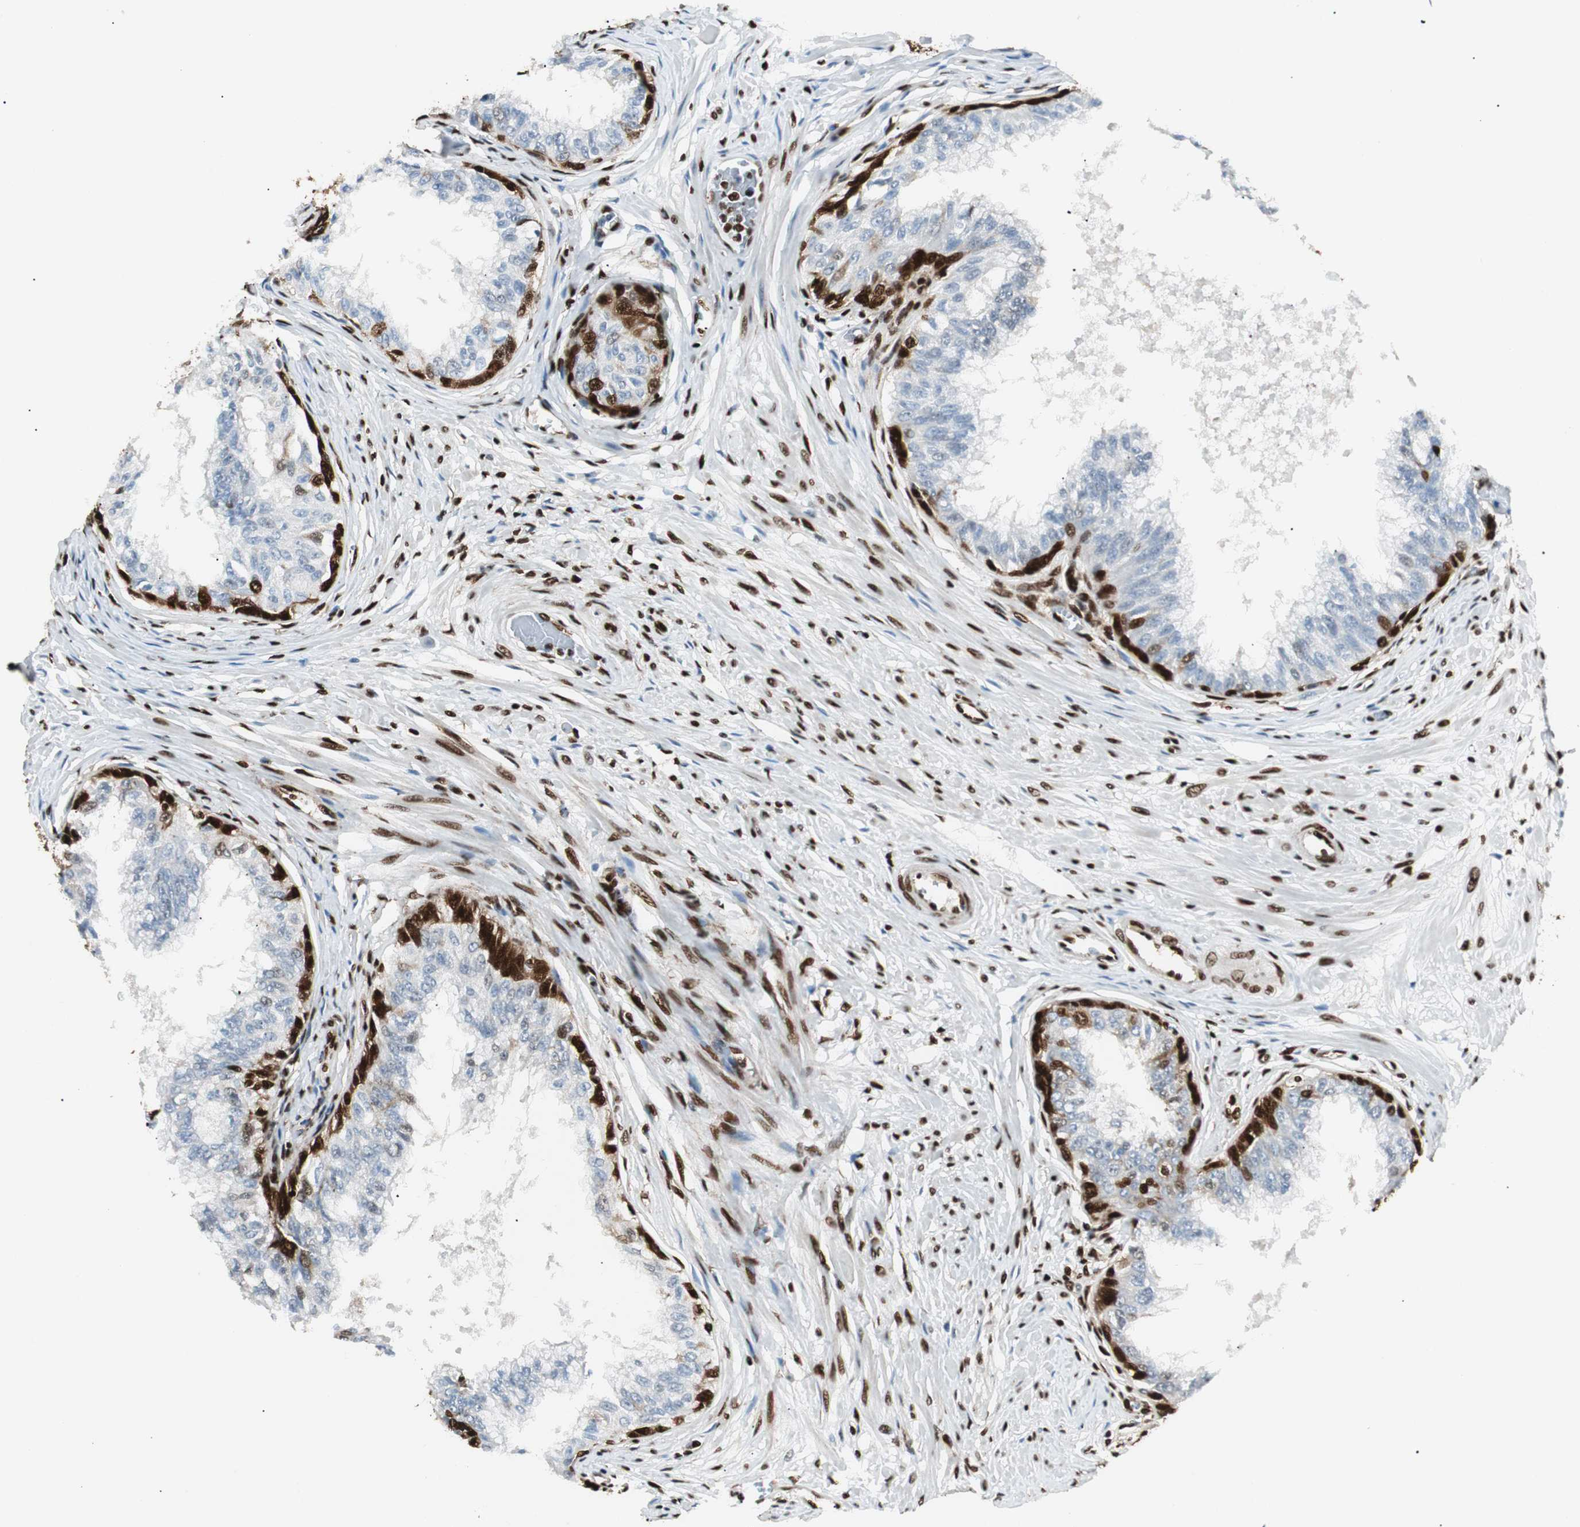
{"staining": {"intensity": "strong", "quantity": "25%-75%", "location": "nuclear"}, "tissue": "prostate", "cell_type": "Glandular cells", "image_type": "normal", "snomed": [{"axis": "morphology", "description": "Normal tissue, NOS"}, {"axis": "topography", "description": "Prostate"}, {"axis": "topography", "description": "Seminal veicle"}], "caption": "A brown stain highlights strong nuclear positivity of a protein in glandular cells of unremarkable human prostate. The staining was performed using DAB (3,3'-diaminobenzidine), with brown indicating positive protein expression. Nuclei are stained blue with hematoxylin.", "gene": "EWSR1", "patient": {"sex": "male", "age": 60}}